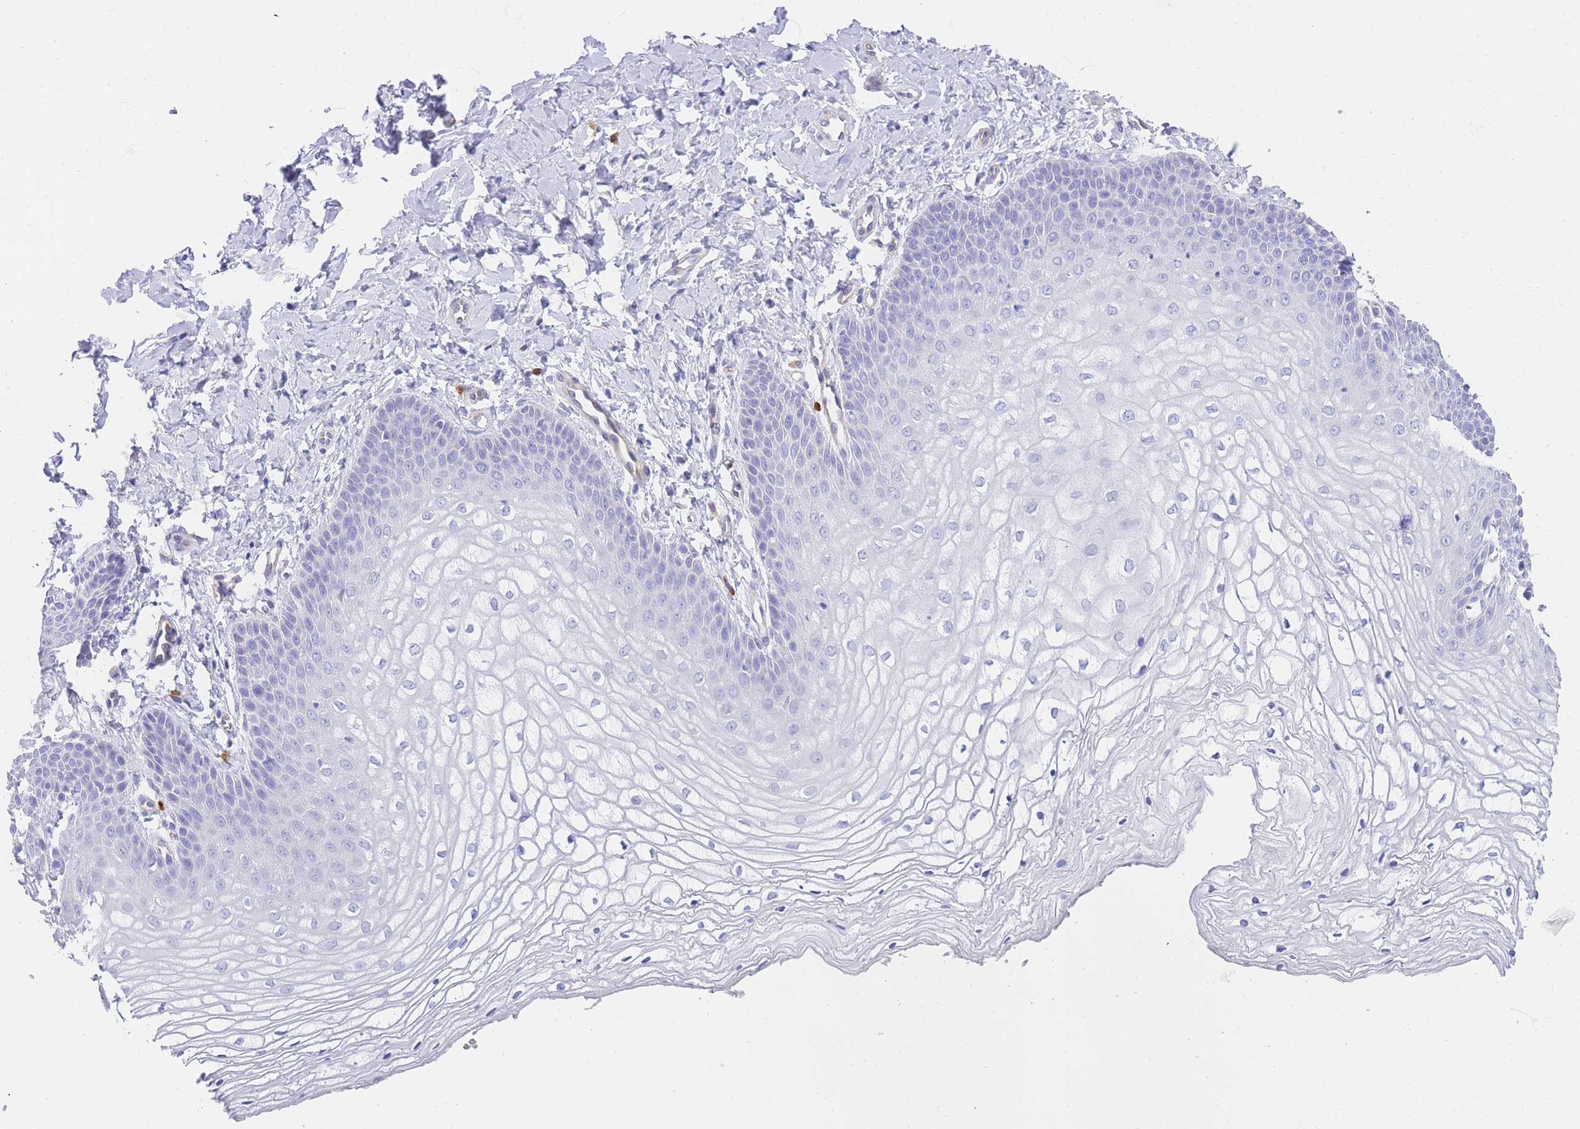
{"staining": {"intensity": "negative", "quantity": "none", "location": "none"}, "tissue": "vagina", "cell_type": "Squamous epithelial cells", "image_type": "normal", "snomed": [{"axis": "morphology", "description": "Normal tissue, NOS"}, {"axis": "topography", "description": "Vagina"}], "caption": "An IHC image of unremarkable vagina is shown. There is no staining in squamous epithelial cells of vagina. (DAB immunohistochemistry with hematoxylin counter stain).", "gene": "SRSF12", "patient": {"sex": "female", "age": 68}}